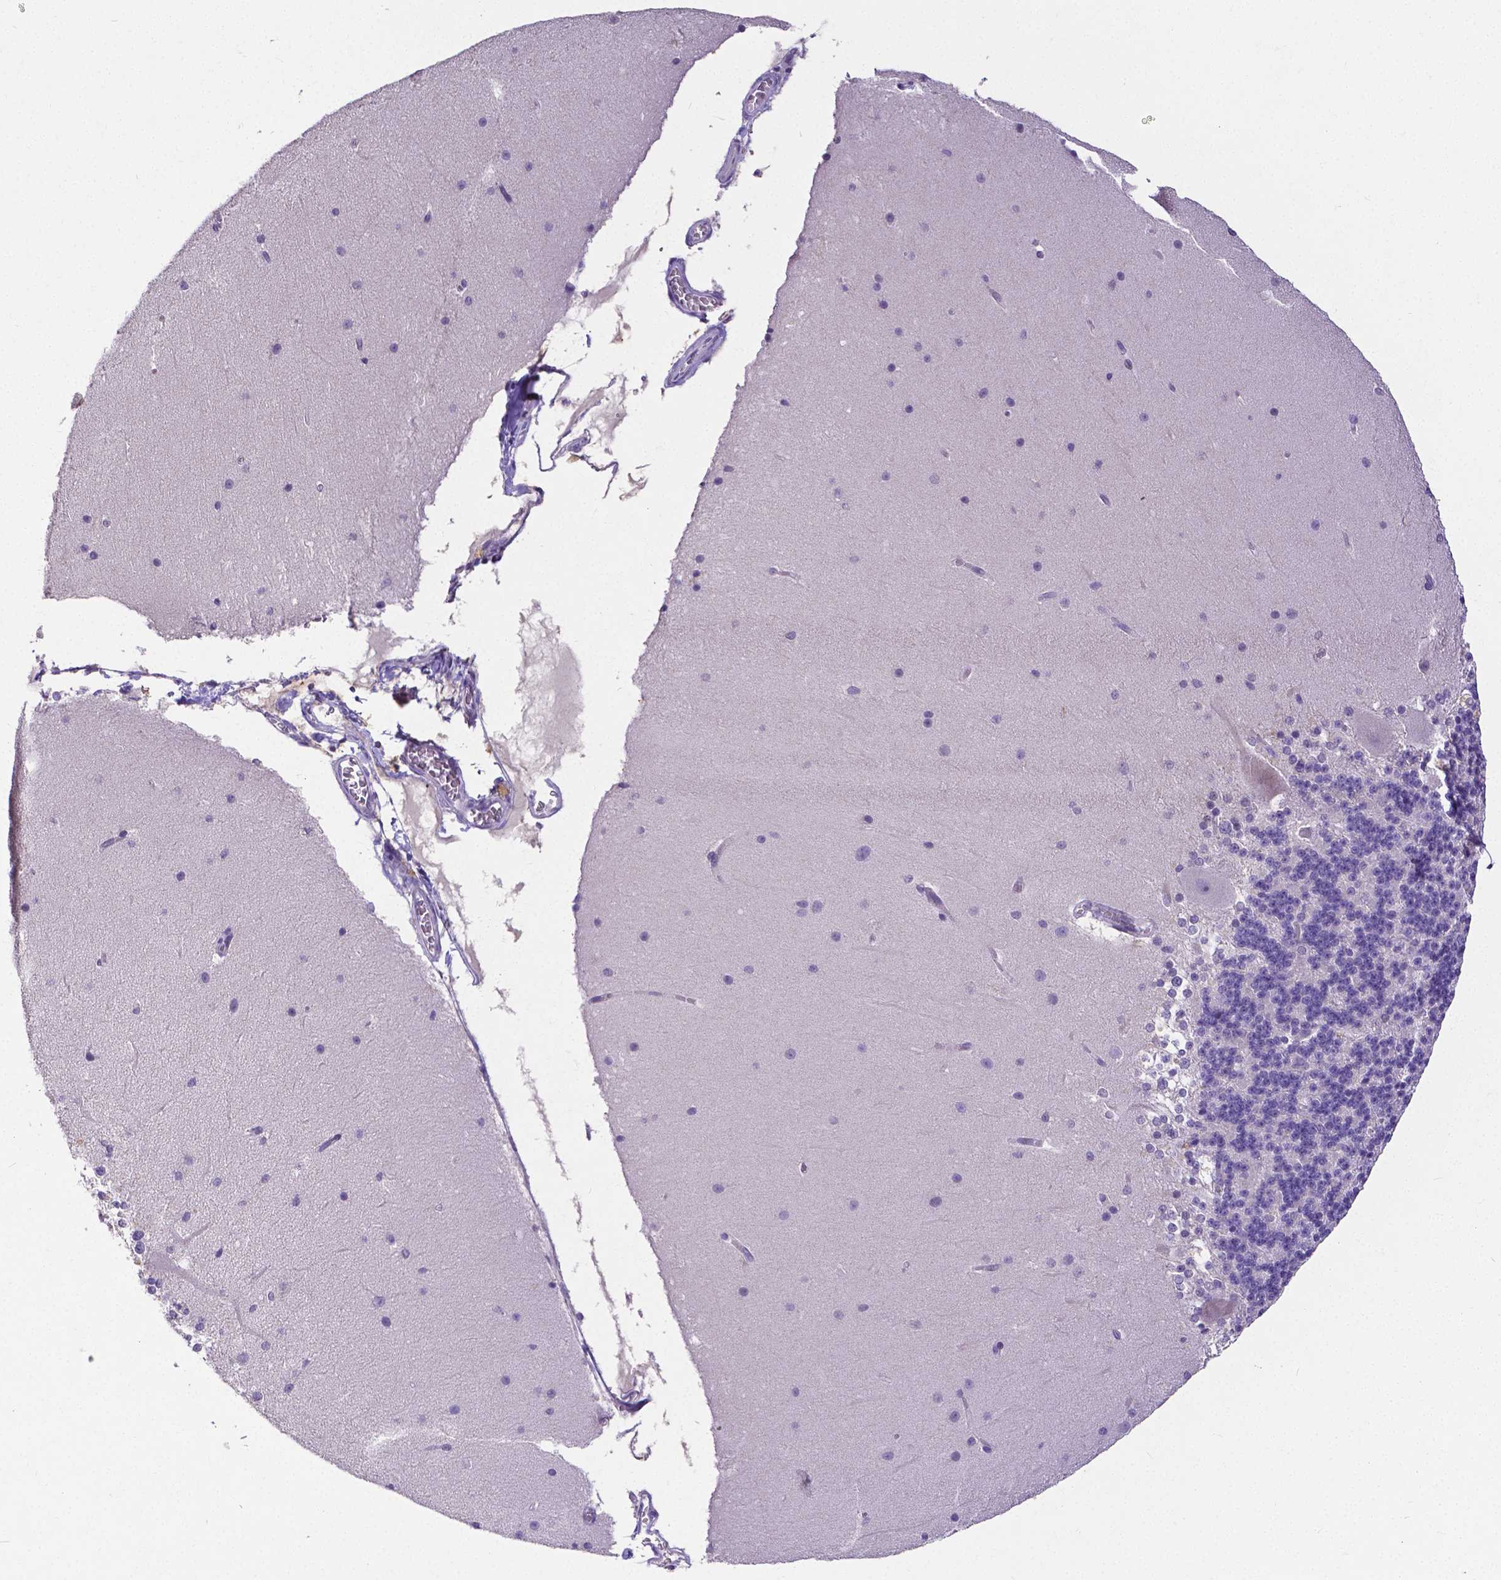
{"staining": {"intensity": "negative", "quantity": "none", "location": "none"}, "tissue": "cerebellum", "cell_type": "Cells in granular layer", "image_type": "normal", "snomed": [{"axis": "morphology", "description": "Normal tissue, NOS"}, {"axis": "topography", "description": "Cerebellum"}], "caption": "Immunohistochemistry of unremarkable cerebellum demonstrates no positivity in cells in granular layer.", "gene": "CD4", "patient": {"sex": "female", "age": 19}}